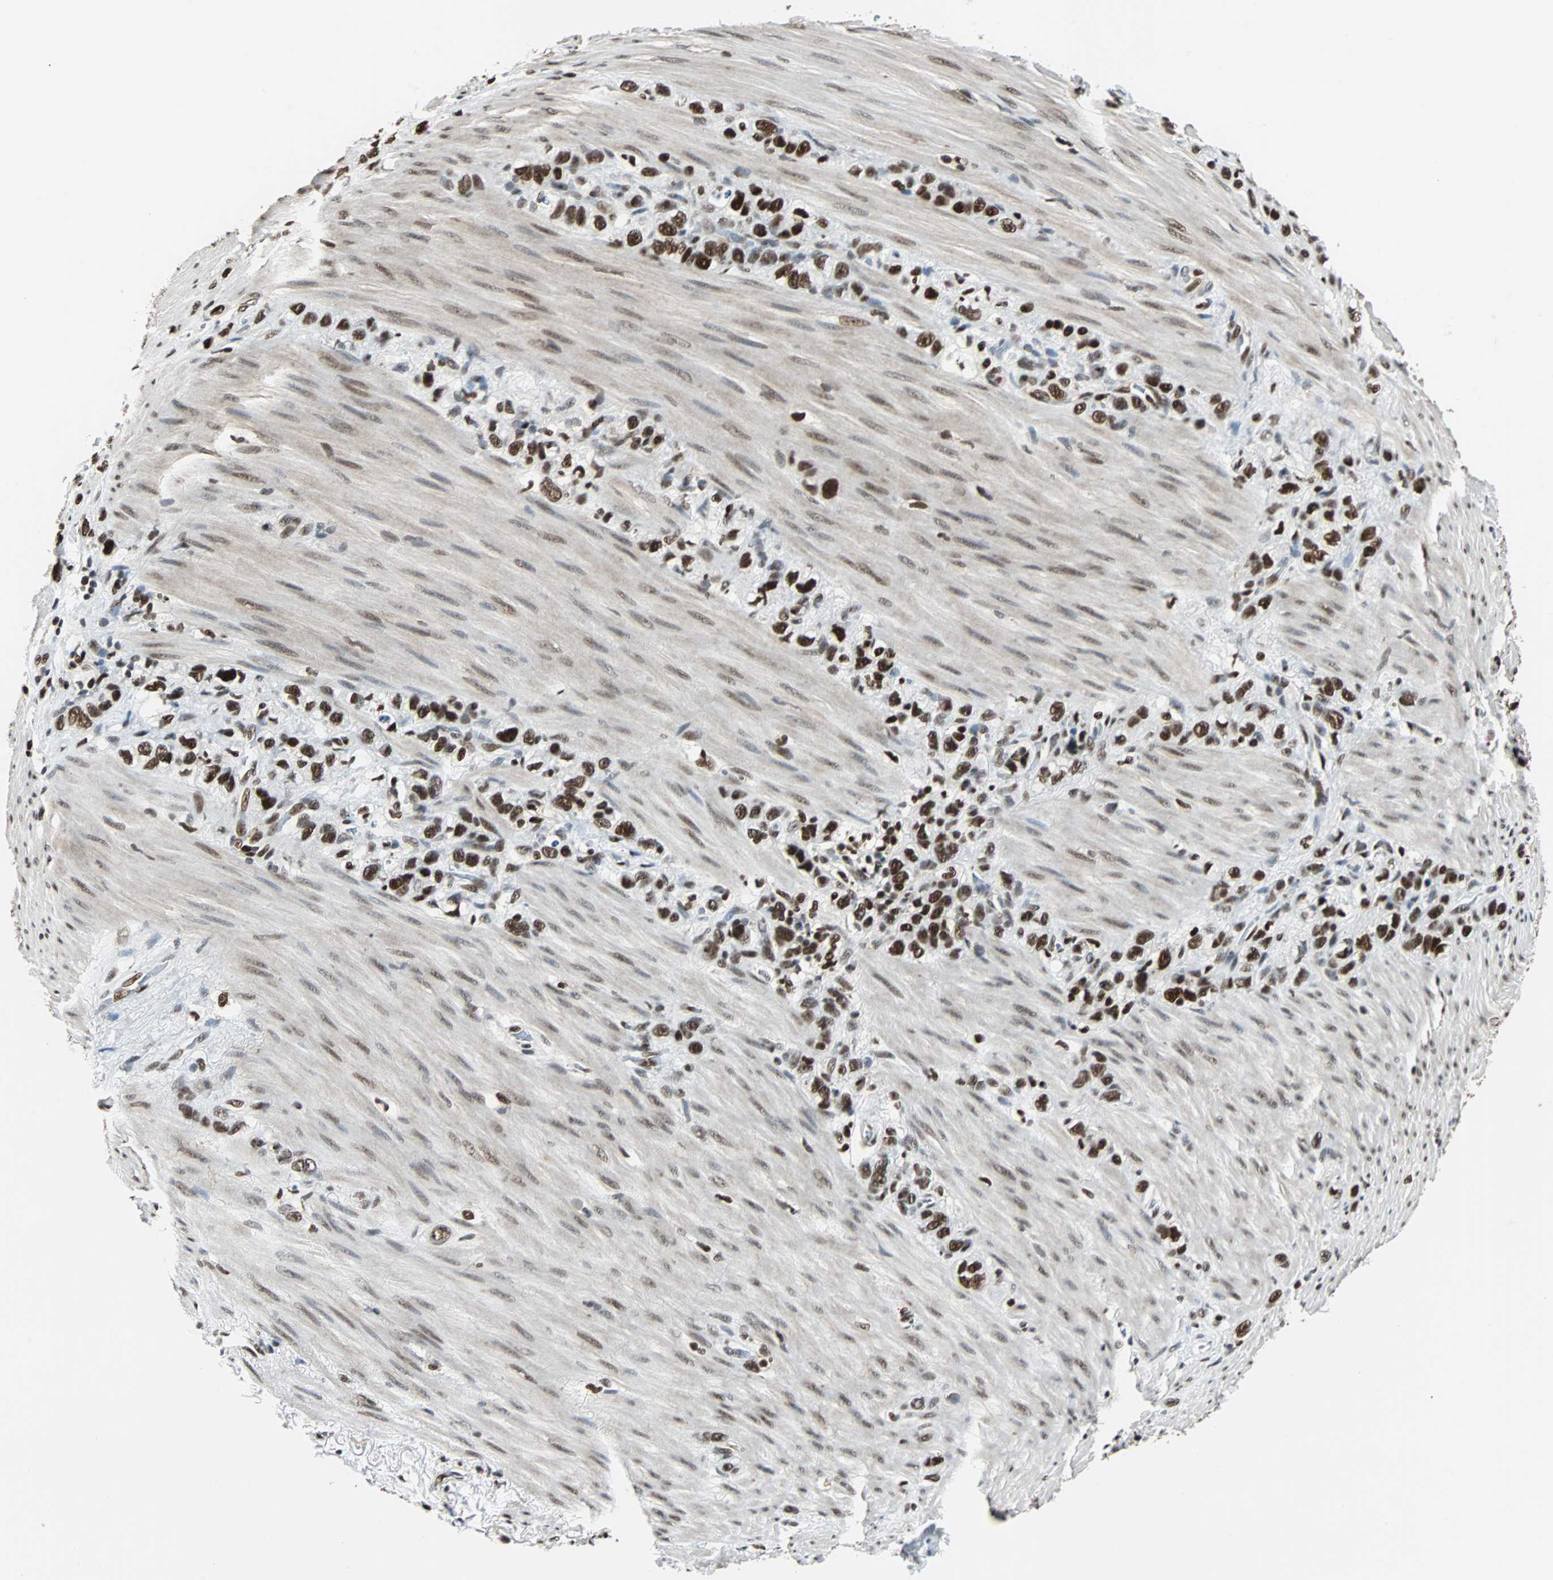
{"staining": {"intensity": "strong", "quantity": ">75%", "location": "nuclear"}, "tissue": "stomach cancer", "cell_type": "Tumor cells", "image_type": "cancer", "snomed": [{"axis": "morphology", "description": "Normal tissue, NOS"}, {"axis": "morphology", "description": "Adenocarcinoma, NOS"}, {"axis": "morphology", "description": "Adenocarcinoma, High grade"}, {"axis": "topography", "description": "Stomach, upper"}, {"axis": "topography", "description": "Stomach"}], "caption": "Strong nuclear expression is present in approximately >75% of tumor cells in stomach cancer.", "gene": "XRCC4", "patient": {"sex": "female", "age": 65}}